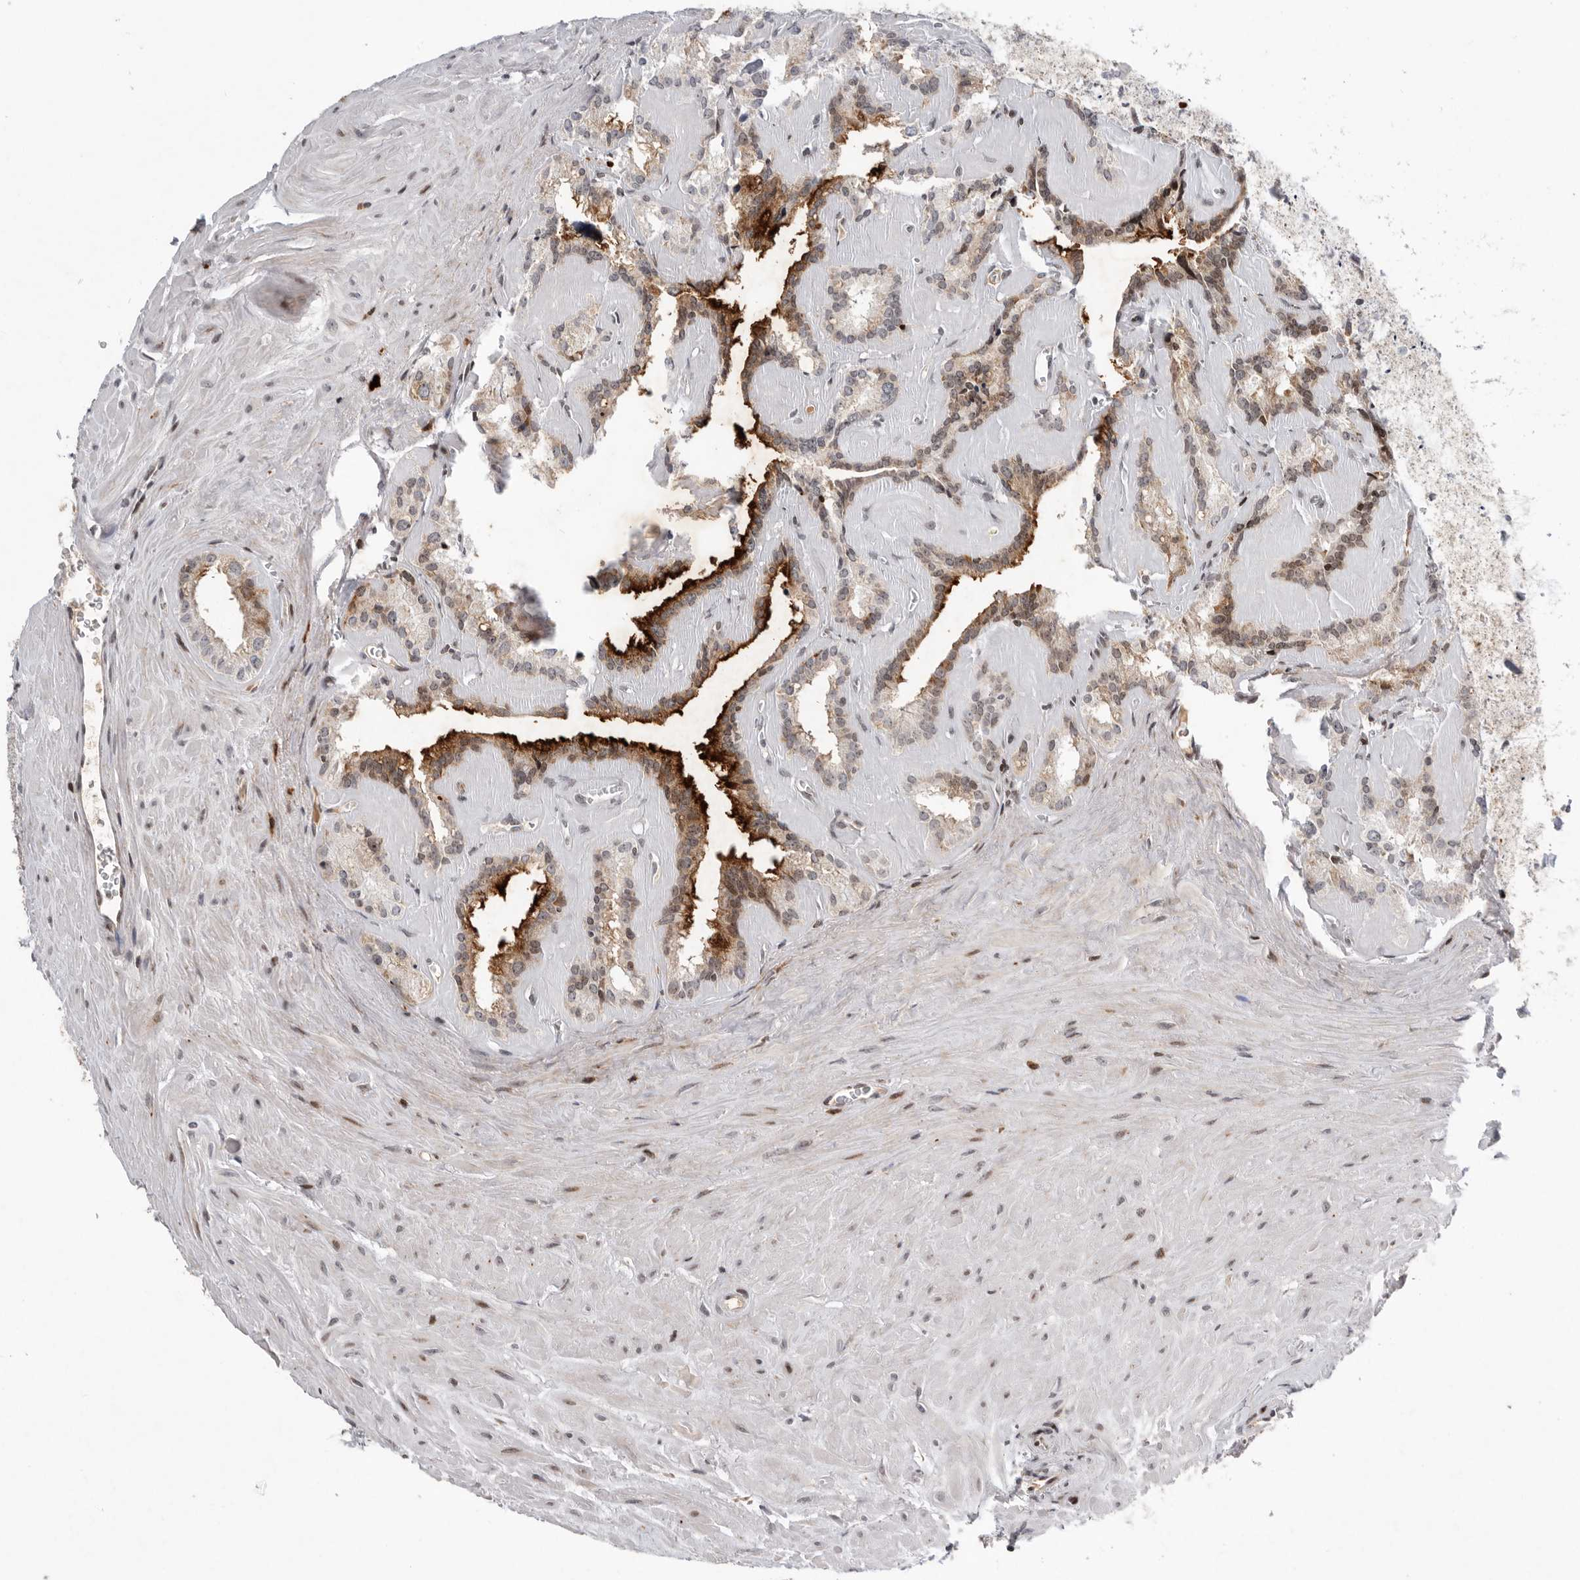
{"staining": {"intensity": "strong", "quantity": "25%-75%", "location": "cytoplasmic/membranous"}, "tissue": "seminal vesicle", "cell_type": "Glandular cells", "image_type": "normal", "snomed": [{"axis": "morphology", "description": "Normal tissue, NOS"}, {"axis": "topography", "description": "Prostate"}, {"axis": "topography", "description": "Seminal veicle"}], "caption": "Protein expression by immunohistochemistry (IHC) exhibits strong cytoplasmic/membranous staining in approximately 25%-75% of glandular cells in normal seminal vesicle.", "gene": "FZD3", "patient": {"sex": "male", "age": 59}}